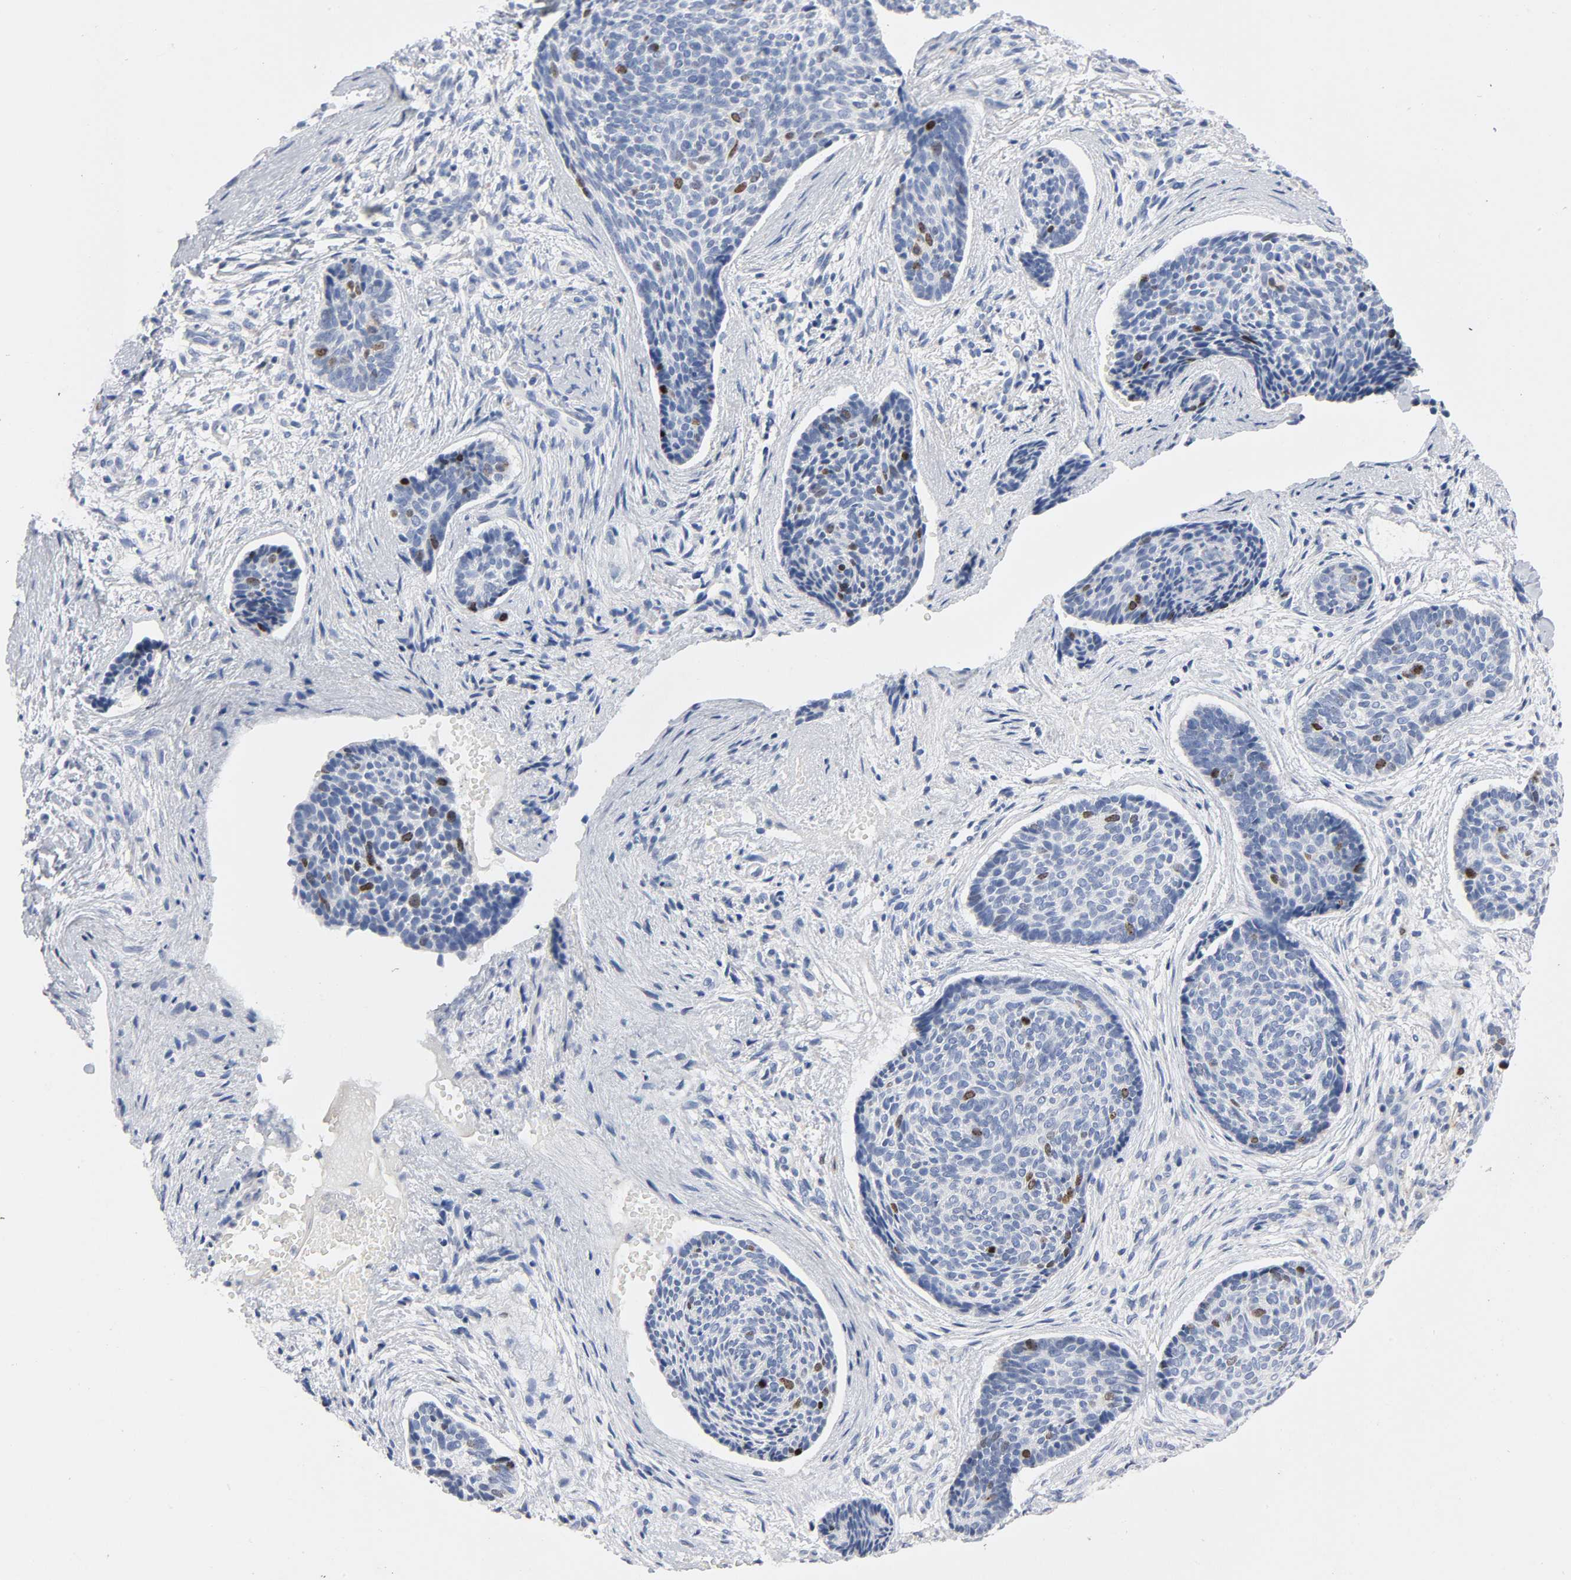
{"staining": {"intensity": "moderate", "quantity": "<25%", "location": "nuclear"}, "tissue": "skin cancer", "cell_type": "Tumor cells", "image_type": "cancer", "snomed": [{"axis": "morphology", "description": "Normal tissue, NOS"}, {"axis": "morphology", "description": "Basal cell carcinoma"}, {"axis": "topography", "description": "Skin"}], "caption": "Basal cell carcinoma (skin) was stained to show a protein in brown. There is low levels of moderate nuclear positivity in approximately <25% of tumor cells.", "gene": "BIRC5", "patient": {"sex": "female", "age": 57}}